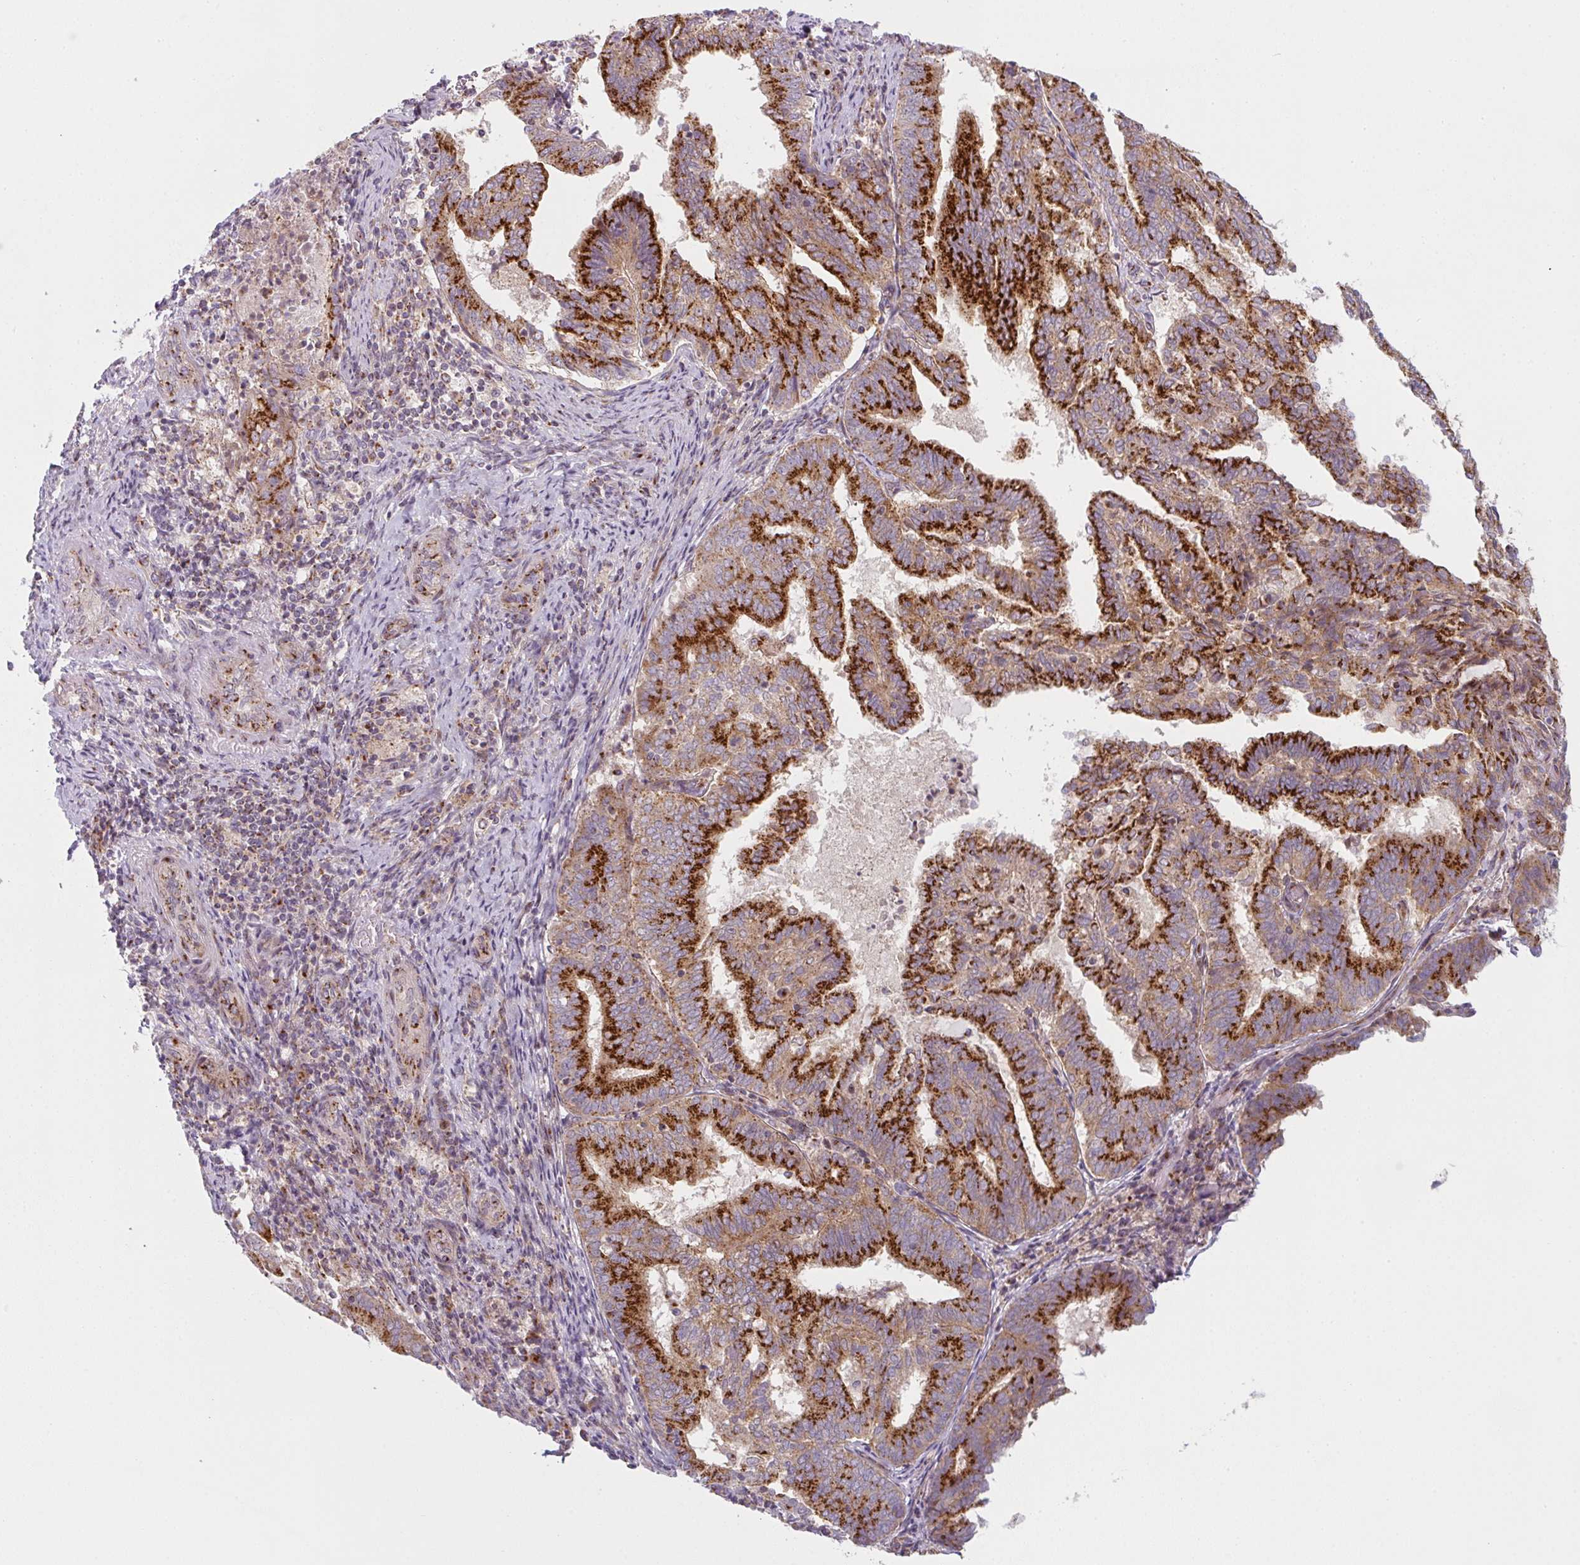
{"staining": {"intensity": "strong", "quantity": ">75%", "location": "cytoplasmic/membranous"}, "tissue": "endometrial cancer", "cell_type": "Tumor cells", "image_type": "cancer", "snomed": [{"axis": "morphology", "description": "Adenocarcinoma, NOS"}, {"axis": "topography", "description": "Endometrium"}], "caption": "Immunohistochemical staining of human endometrial cancer exhibits high levels of strong cytoplasmic/membranous positivity in approximately >75% of tumor cells. Using DAB (brown) and hematoxylin (blue) stains, captured at high magnification using brightfield microscopy.", "gene": "GVQW3", "patient": {"sex": "female", "age": 80}}